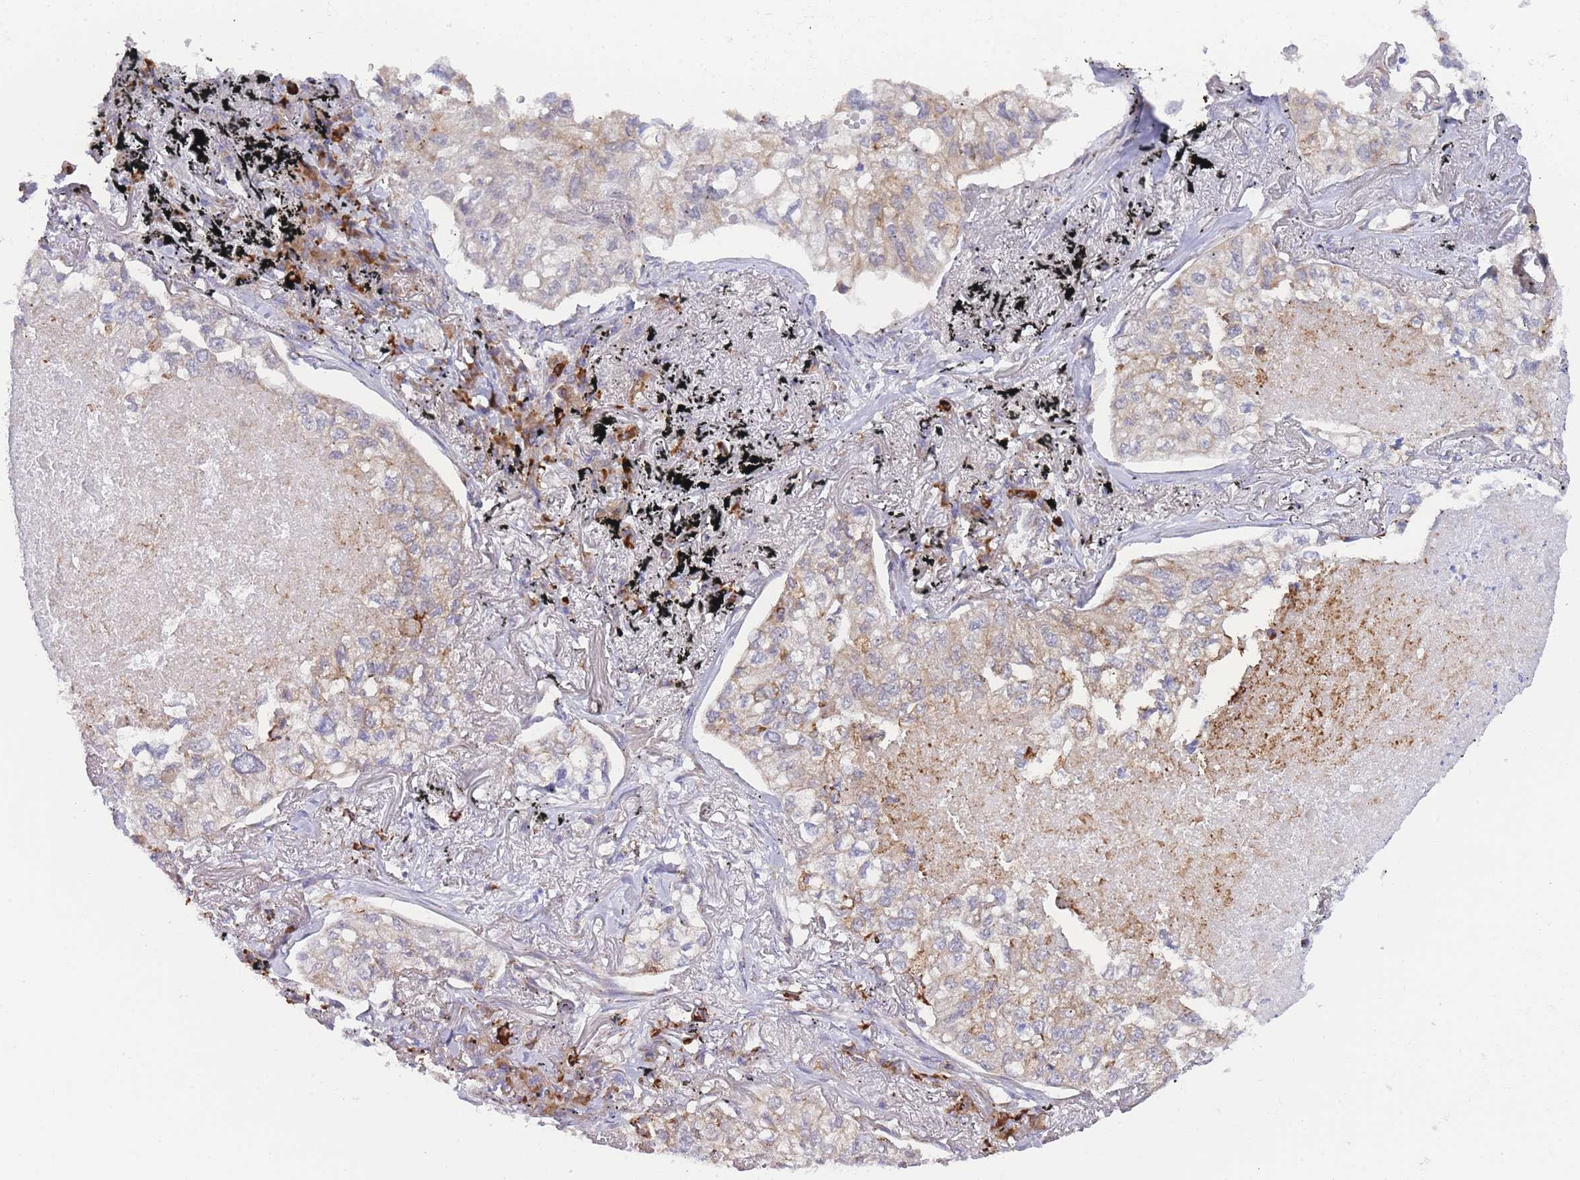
{"staining": {"intensity": "weak", "quantity": "25%-75%", "location": "cytoplasmic/membranous"}, "tissue": "lung cancer", "cell_type": "Tumor cells", "image_type": "cancer", "snomed": [{"axis": "morphology", "description": "Adenocarcinoma, NOS"}, {"axis": "topography", "description": "Lung"}], "caption": "Immunohistochemistry staining of lung cancer, which displays low levels of weak cytoplasmic/membranous staining in about 25%-75% of tumor cells indicating weak cytoplasmic/membranous protein positivity. The staining was performed using DAB (3,3'-diaminobenzidine) (brown) for protein detection and nuclei were counterstained in hematoxylin (blue).", "gene": "ZNF510", "patient": {"sex": "male", "age": 65}}